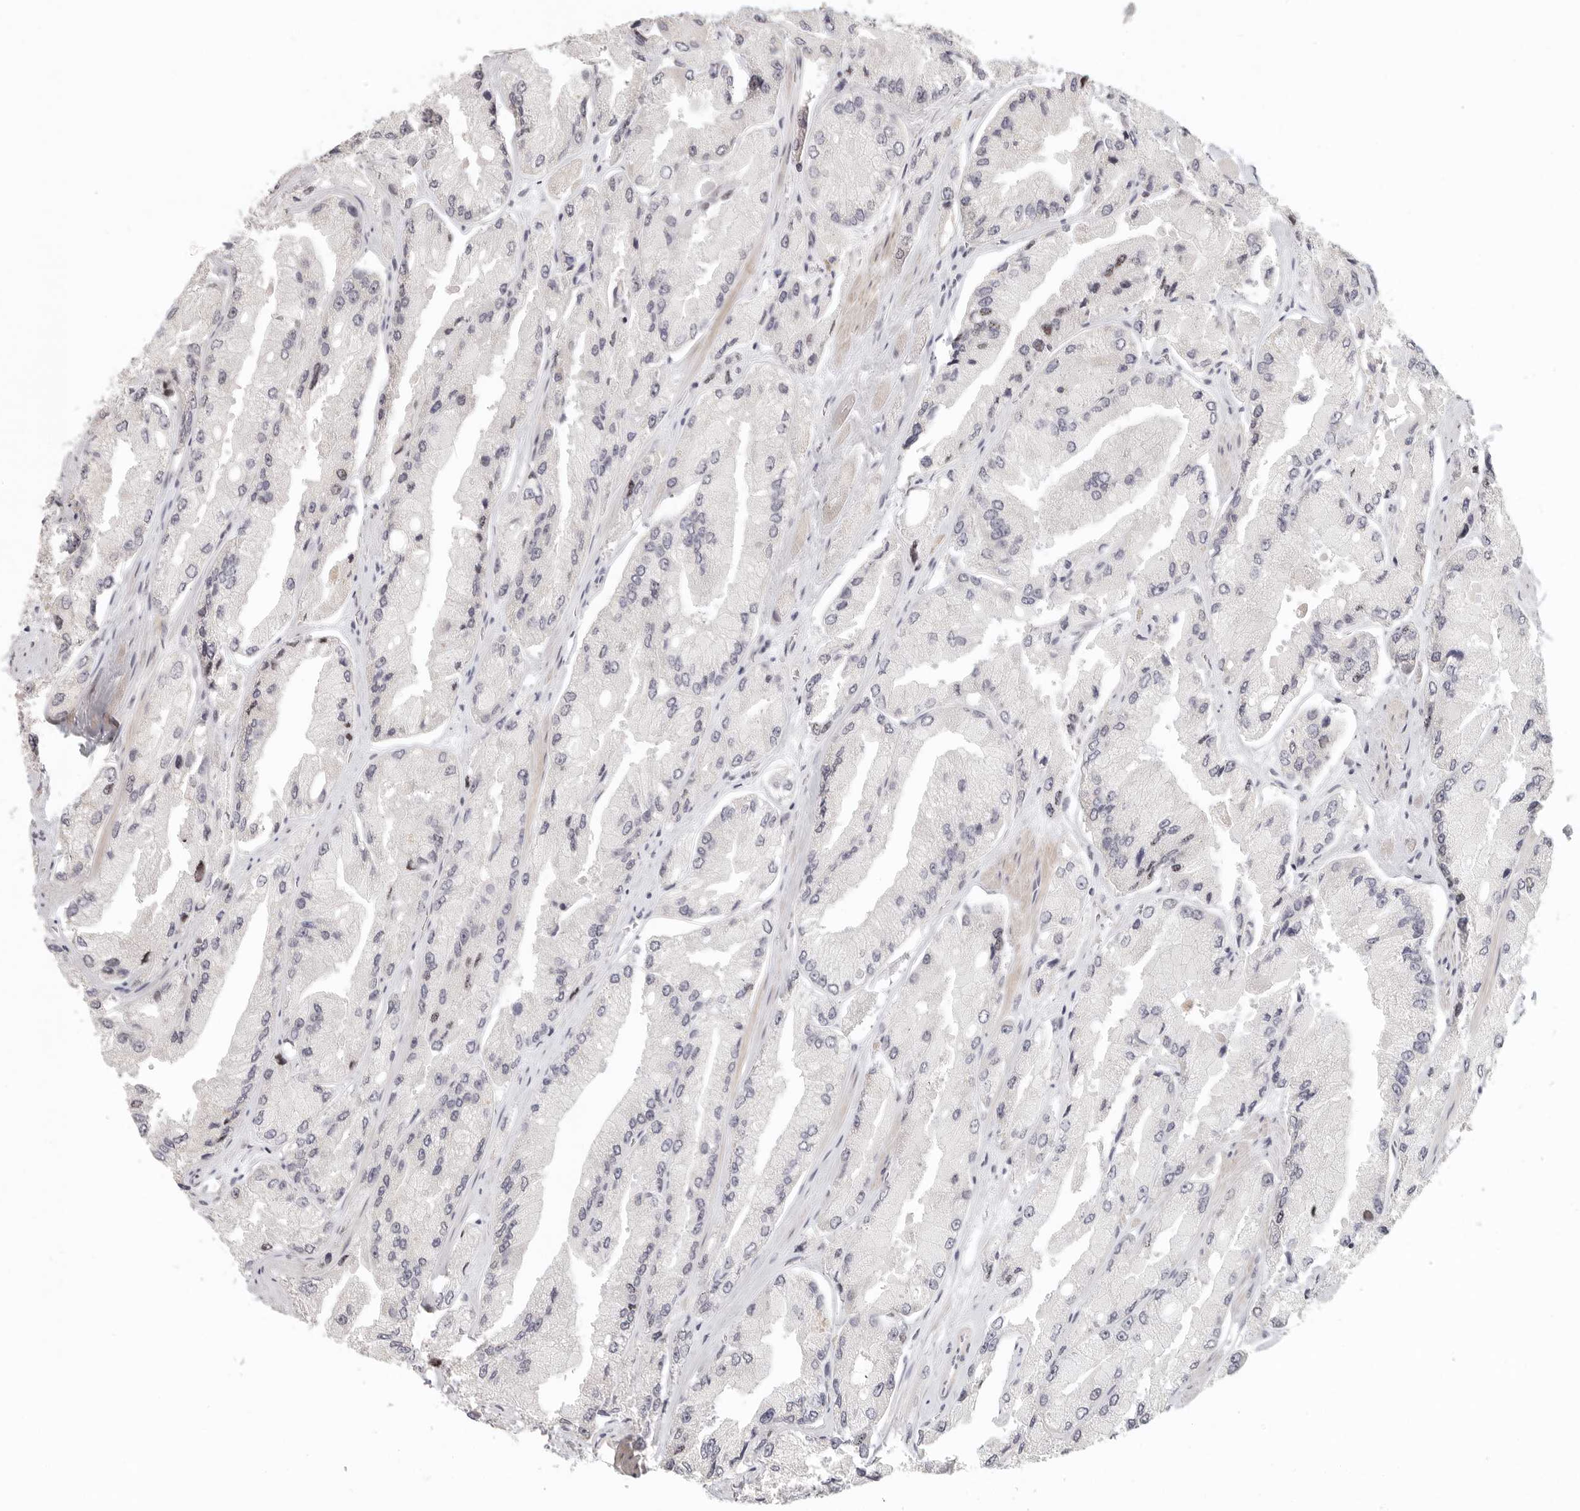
{"staining": {"intensity": "negative", "quantity": "none", "location": "none"}, "tissue": "prostate cancer", "cell_type": "Tumor cells", "image_type": "cancer", "snomed": [{"axis": "morphology", "description": "Adenocarcinoma, High grade"}, {"axis": "topography", "description": "Prostate"}], "caption": "DAB immunohistochemical staining of prostate cancer displays no significant expression in tumor cells.", "gene": "GPBP1L1", "patient": {"sex": "male", "age": 58}}